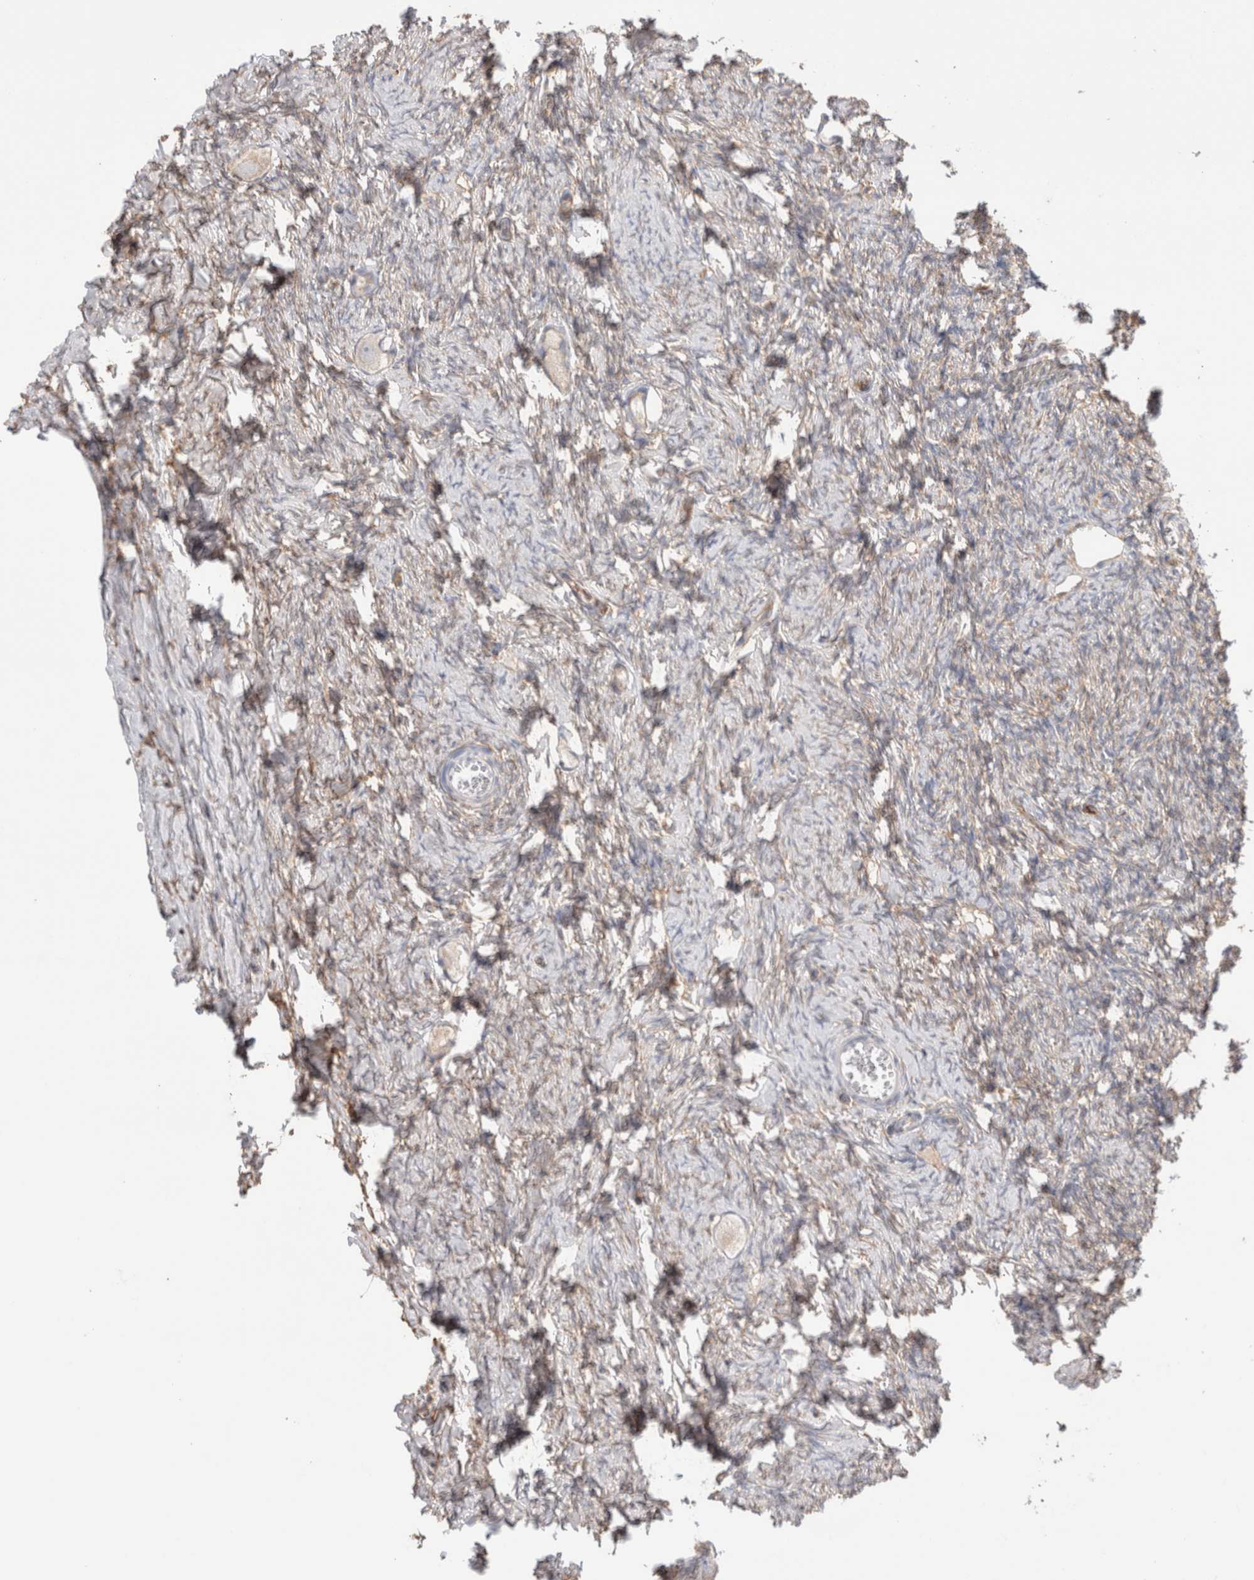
{"staining": {"intensity": "negative", "quantity": "none", "location": "none"}, "tissue": "ovary", "cell_type": "Follicle cells", "image_type": "normal", "snomed": [{"axis": "morphology", "description": "Normal tissue, NOS"}, {"axis": "topography", "description": "Ovary"}], "caption": "Immunohistochemistry (IHC) histopathology image of normal ovary: ovary stained with DAB demonstrates no significant protein expression in follicle cells.", "gene": "CAPN2", "patient": {"sex": "female", "age": 27}}